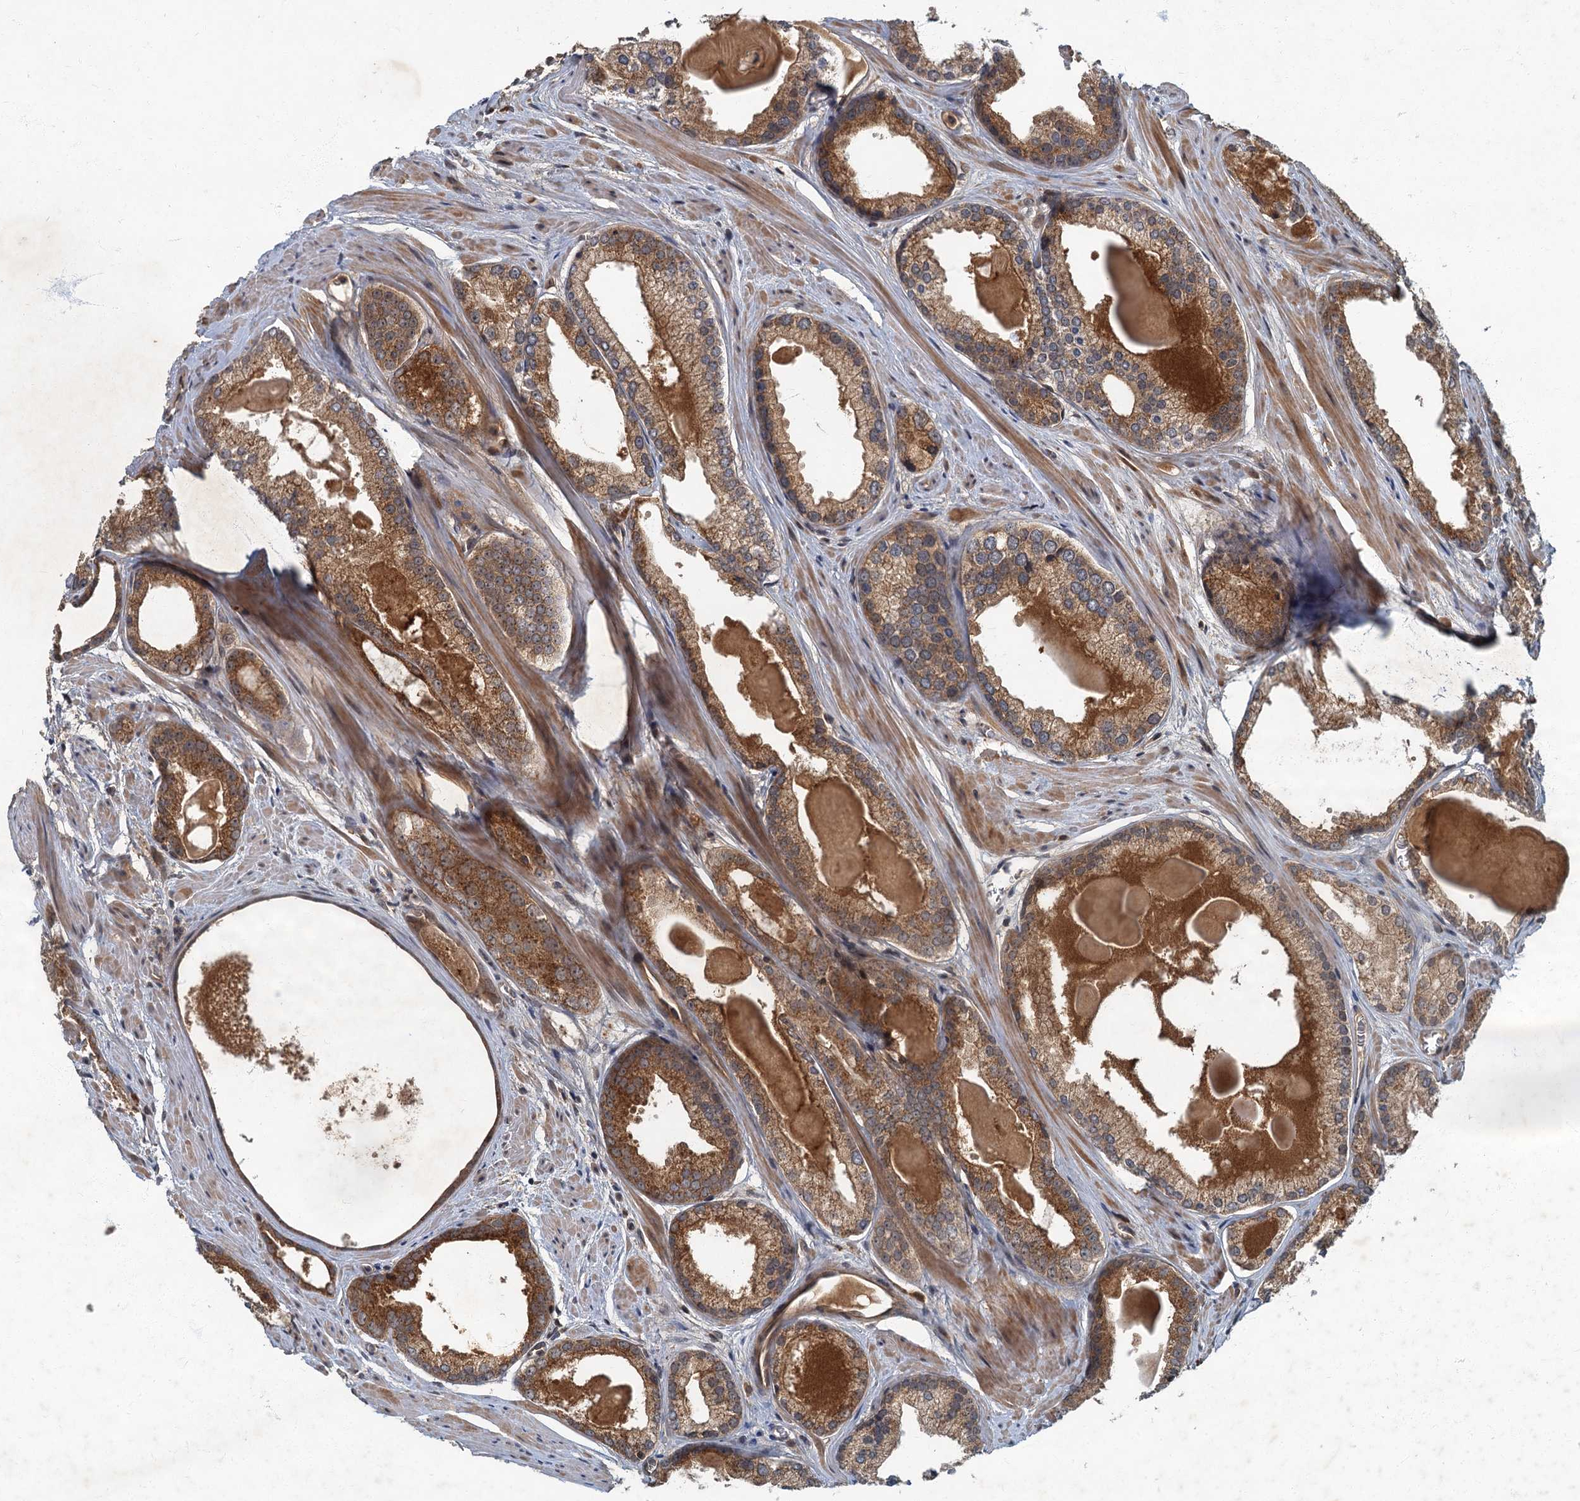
{"staining": {"intensity": "moderate", "quantity": ">75%", "location": "cytoplasmic/membranous"}, "tissue": "prostate cancer", "cell_type": "Tumor cells", "image_type": "cancer", "snomed": [{"axis": "morphology", "description": "Adenocarcinoma, Low grade"}, {"axis": "topography", "description": "Prostate"}], "caption": "High-power microscopy captured an immunohistochemistry (IHC) micrograph of prostate adenocarcinoma (low-grade), revealing moderate cytoplasmic/membranous expression in approximately >75% of tumor cells.", "gene": "SLC11A2", "patient": {"sex": "male", "age": 54}}